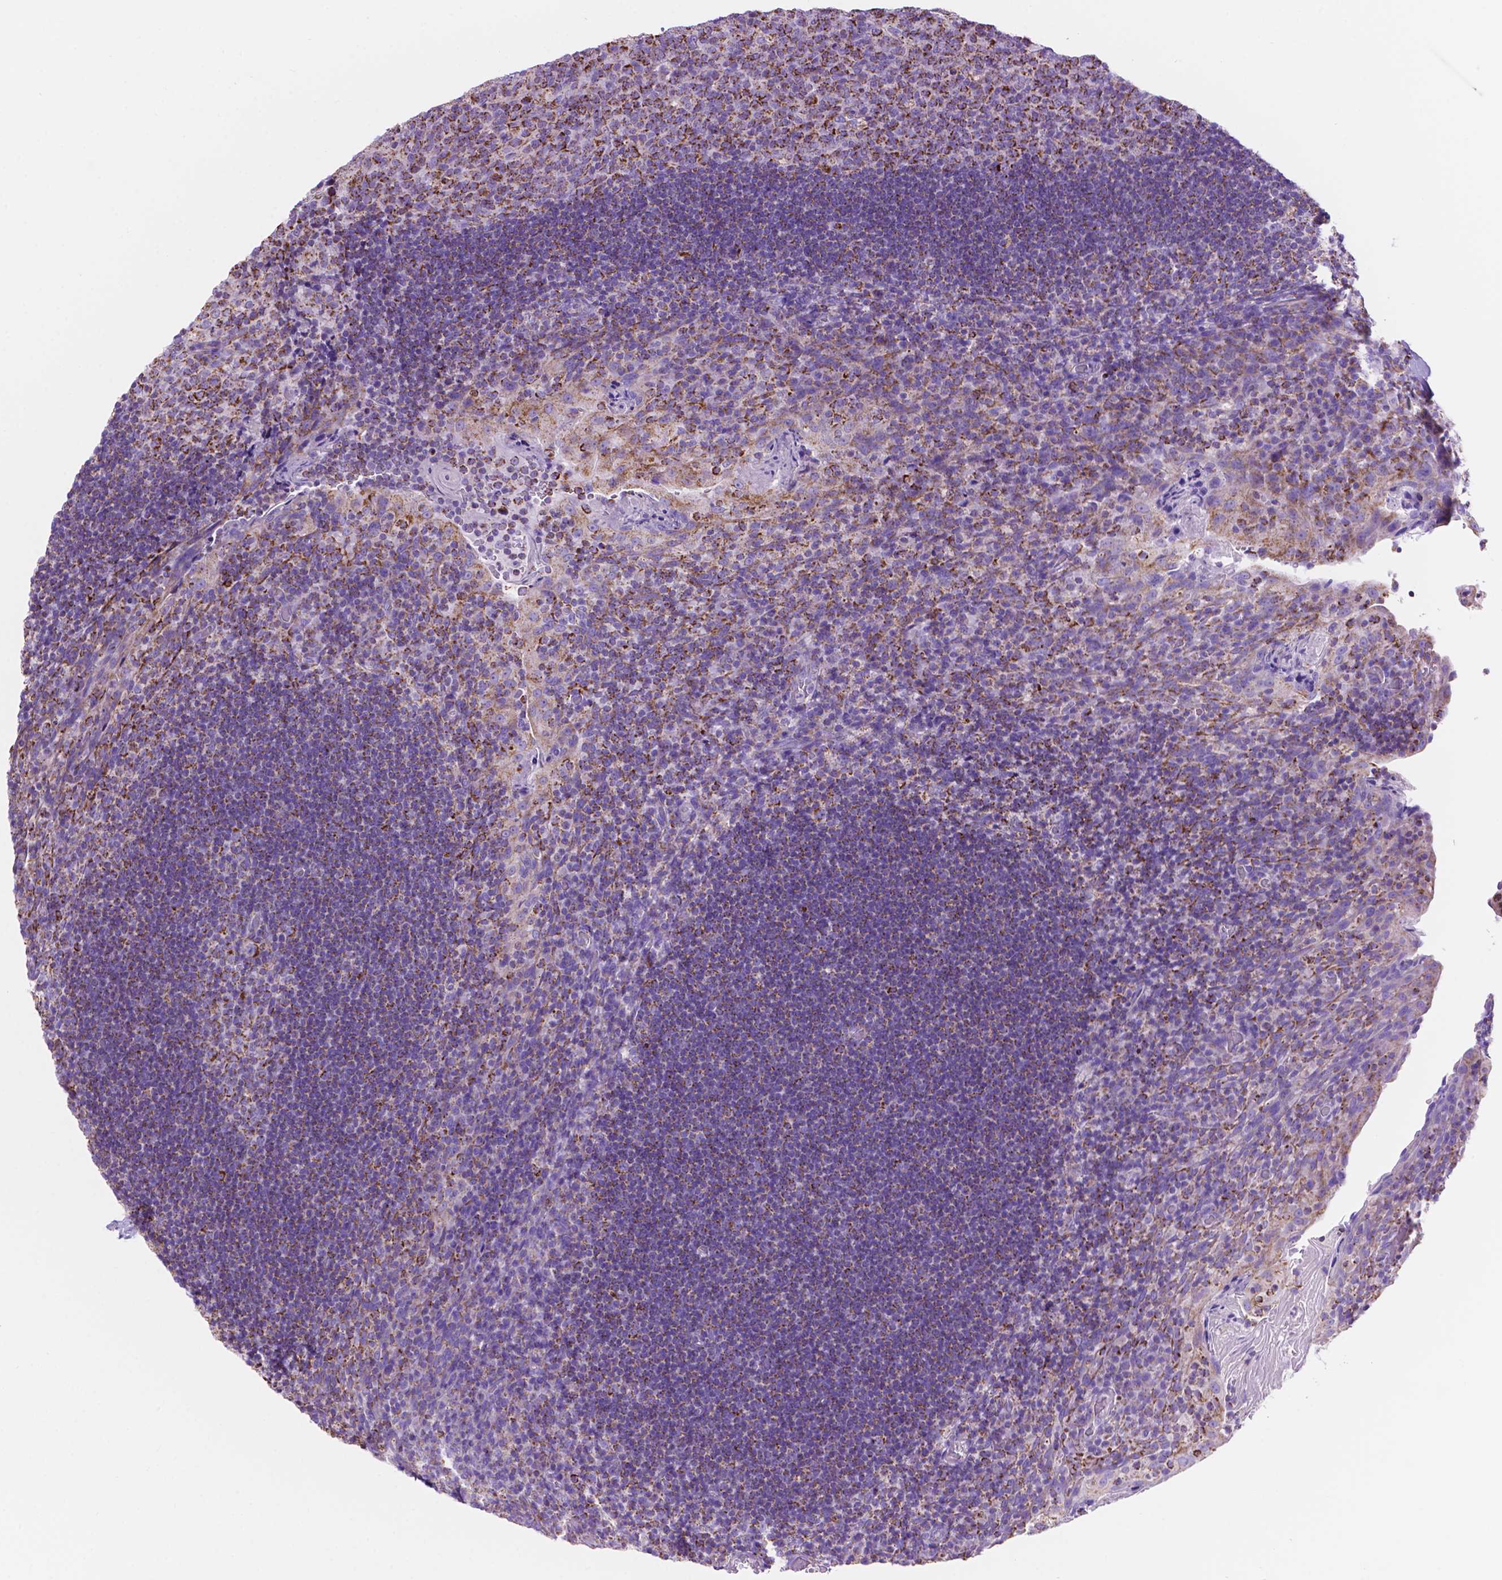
{"staining": {"intensity": "strong", "quantity": "25%-75%", "location": "cytoplasmic/membranous"}, "tissue": "tonsil", "cell_type": "Germinal center cells", "image_type": "normal", "snomed": [{"axis": "morphology", "description": "Normal tissue, NOS"}, {"axis": "topography", "description": "Tonsil"}], "caption": "Benign tonsil displays strong cytoplasmic/membranous expression in approximately 25%-75% of germinal center cells The protein is stained brown, and the nuclei are stained in blue (DAB IHC with brightfield microscopy, high magnification)..", "gene": "GDPD5", "patient": {"sex": "male", "age": 17}}